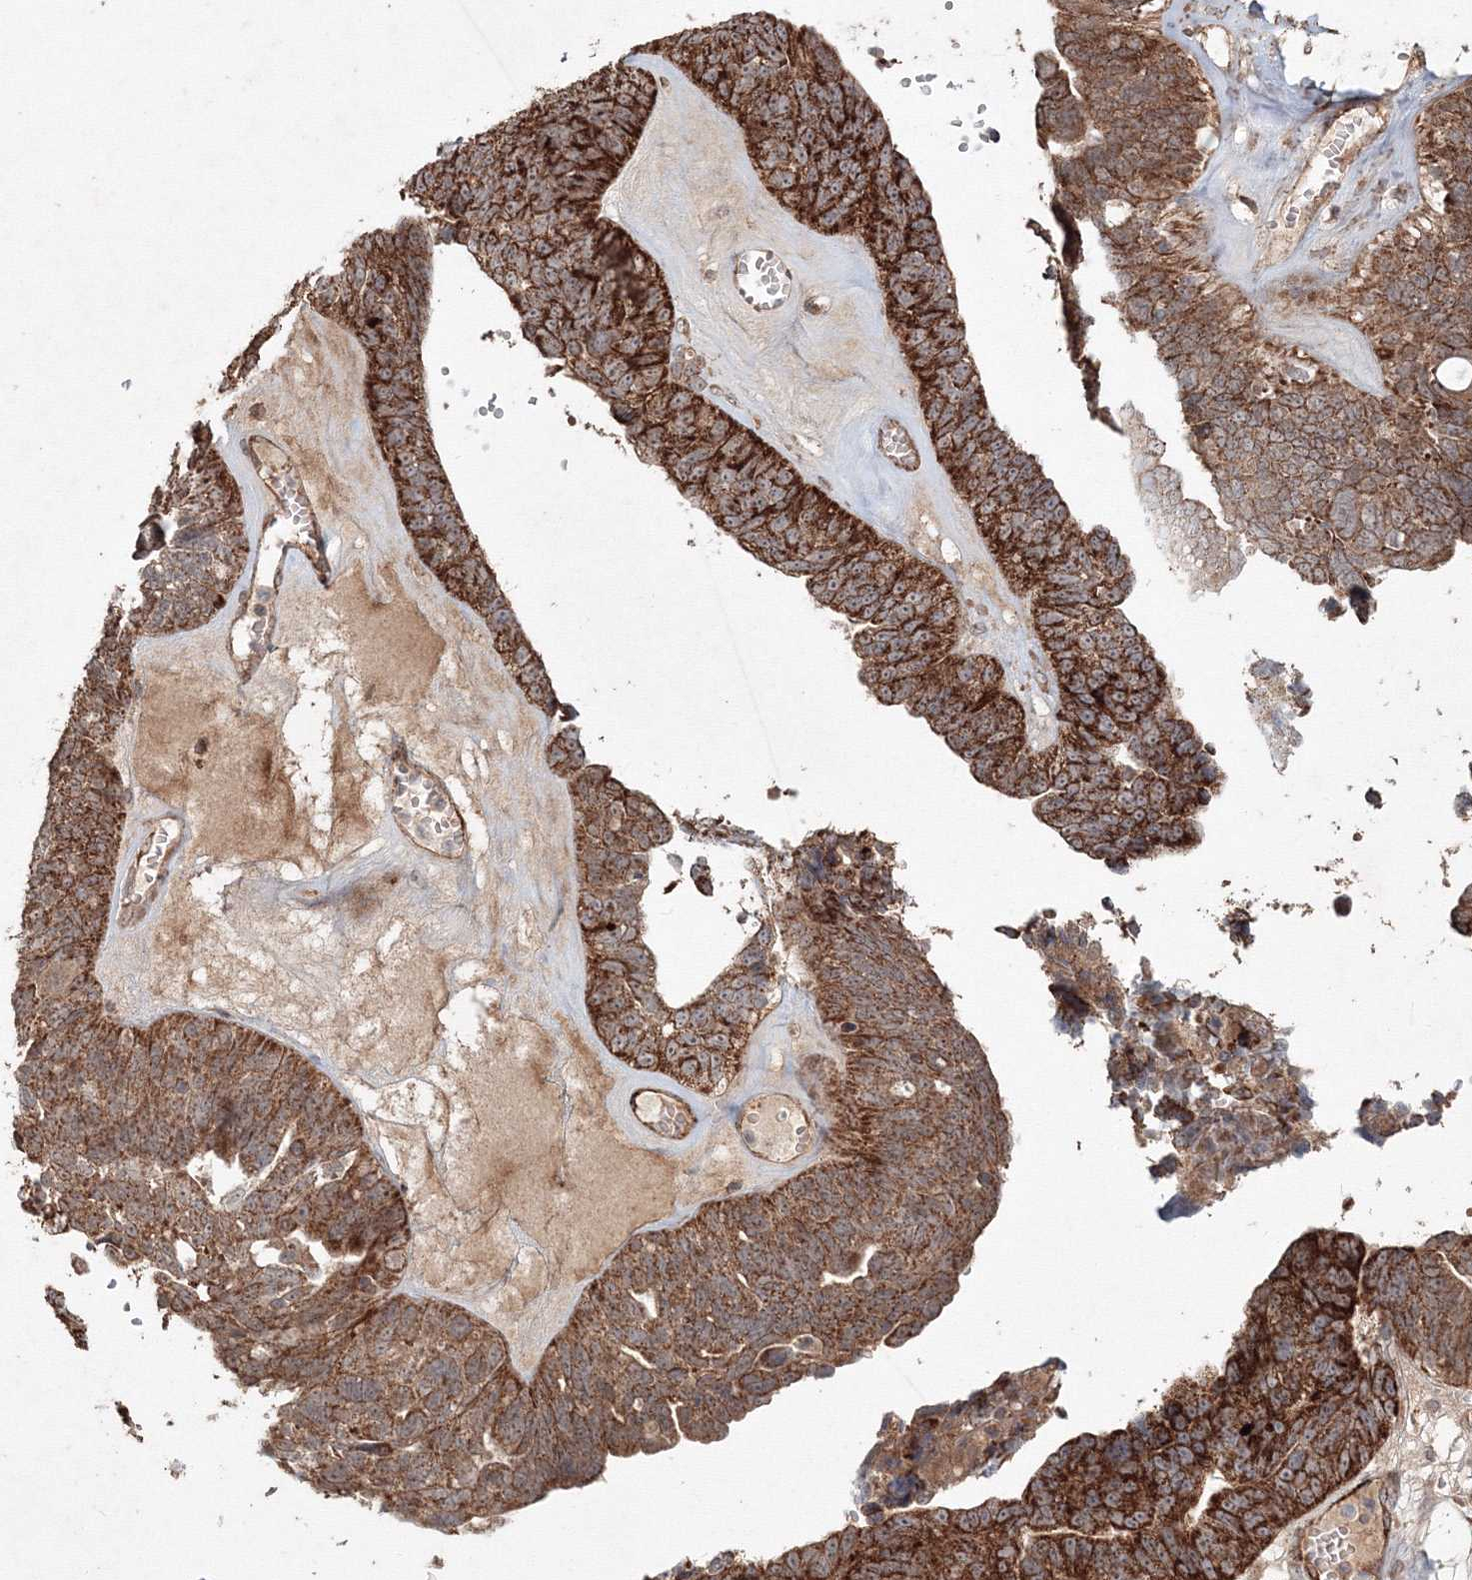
{"staining": {"intensity": "strong", "quantity": ">75%", "location": "cytoplasmic/membranous"}, "tissue": "ovarian cancer", "cell_type": "Tumor cells", "image_type": "cancer", "snomed": [{"axis": "morphology", "description": "Cystadenocarcinoma, serous, NOS"}, {"axis": "topography", "description": "Ovary"}], "caption": "This histopathology image exhibits immunohistochemistry staining of serous cystadenocarcinoma (ovarian), with high strong cytoplasmic/membranous staining in about >75% of tumor cells.", "gene": "ANAPC16", "patient": {"sex": "female", "age": 79}}